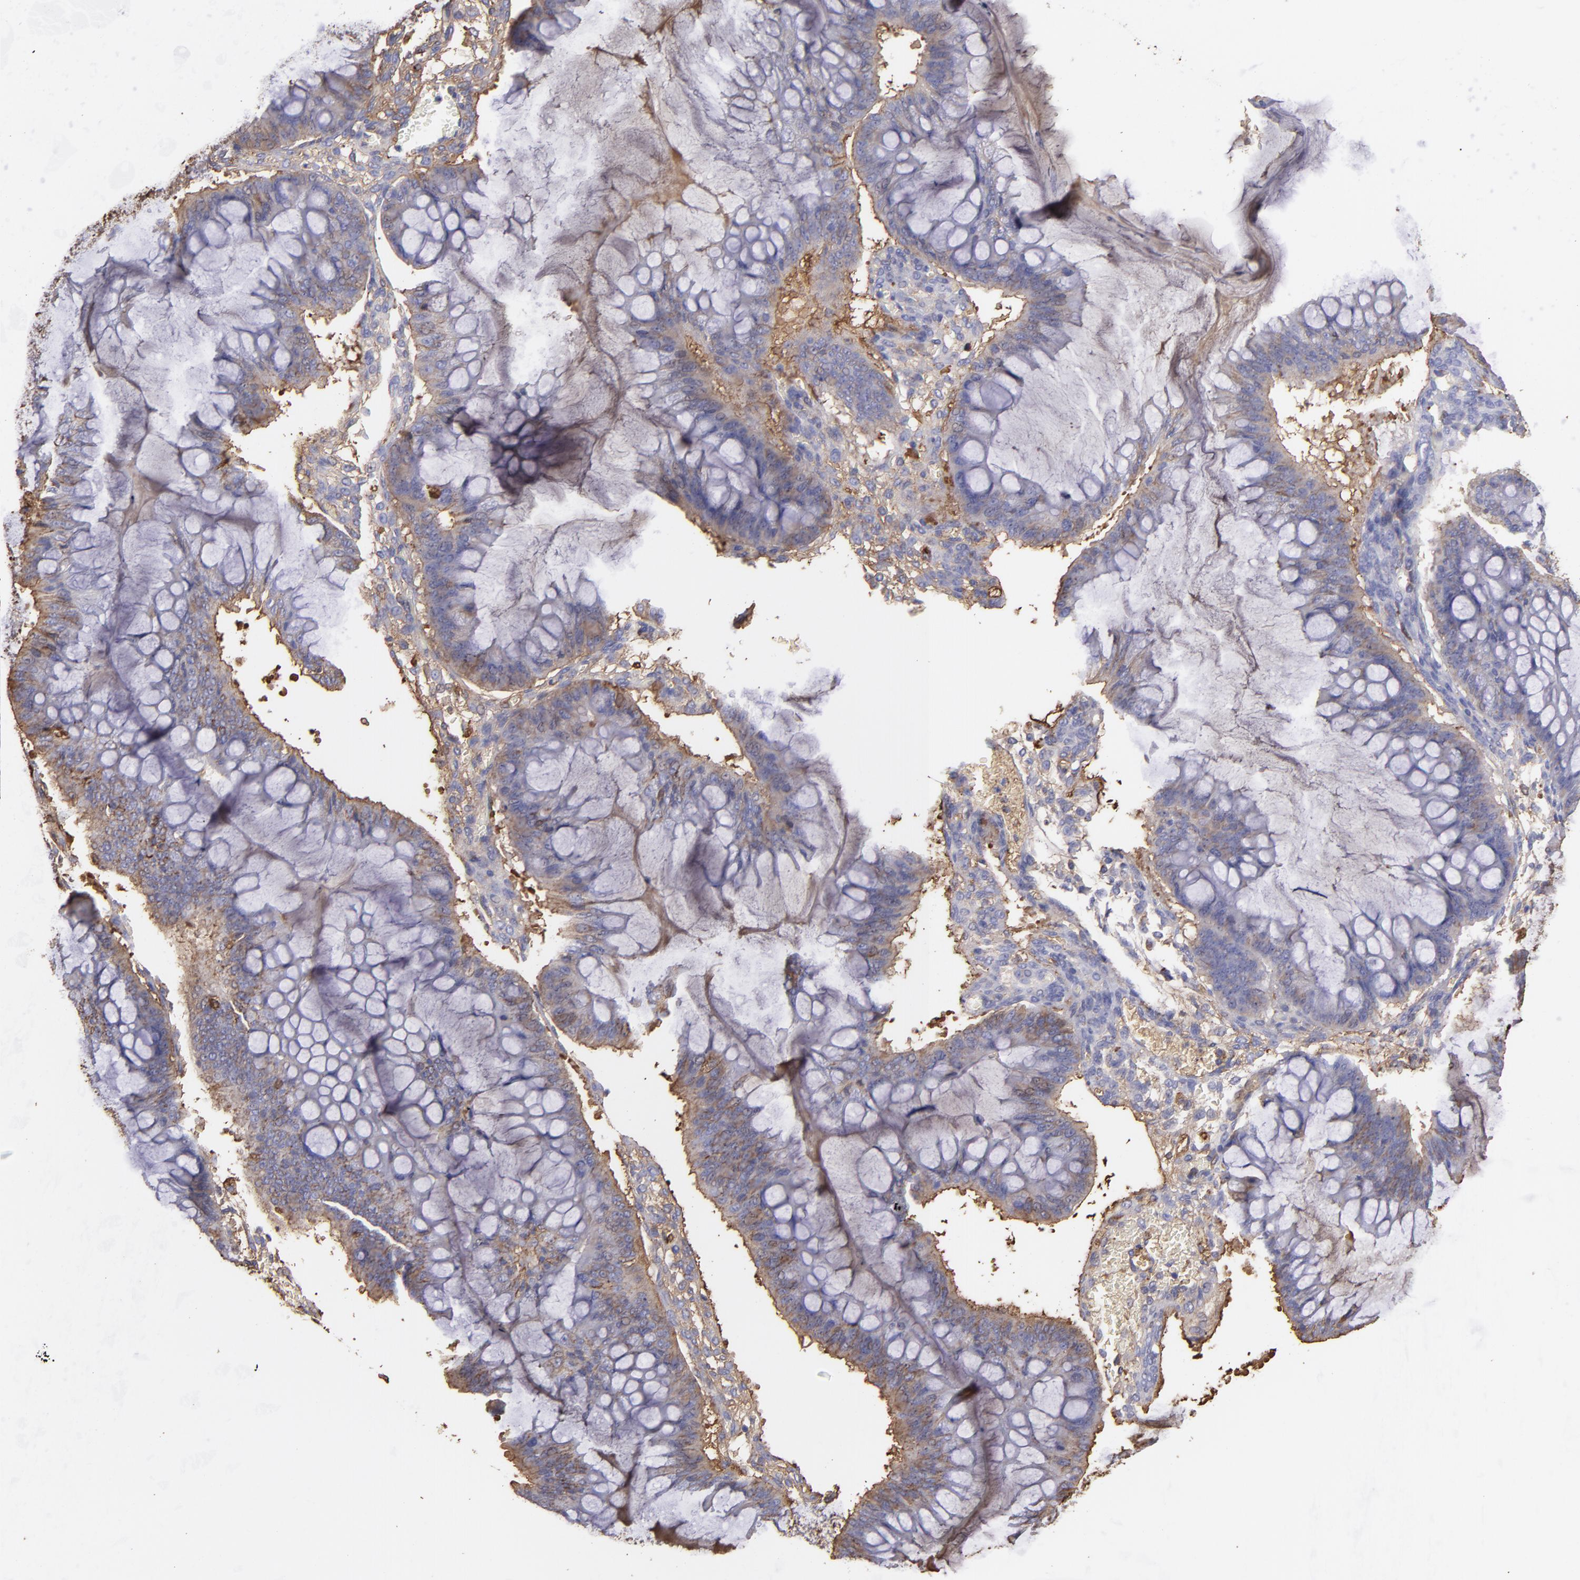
{"staining": {"intensity": "weak", "quantity": ">75%", "location": "cytoplasmic/membranous"}, "tissue": "ovarian cancer", "cell_type": "Tumor cells", "image_type": "cancer", "snomed": [{"axis": "morphology", "description": "Cystadenocarcinoma, mucinous, NOS"}, {"axis": "topography", "description": "Ovary"}], "caption": "IHC image of human ovarian cancer (mucinous cystadenocarcinoma) stained for a protein (brown), which exhibits low levels of weak cytoplasmic/membranous positivity in about >75% of tumor cells.", "gene": "FGB", "patient": {"sex": "female", "age": 73}}